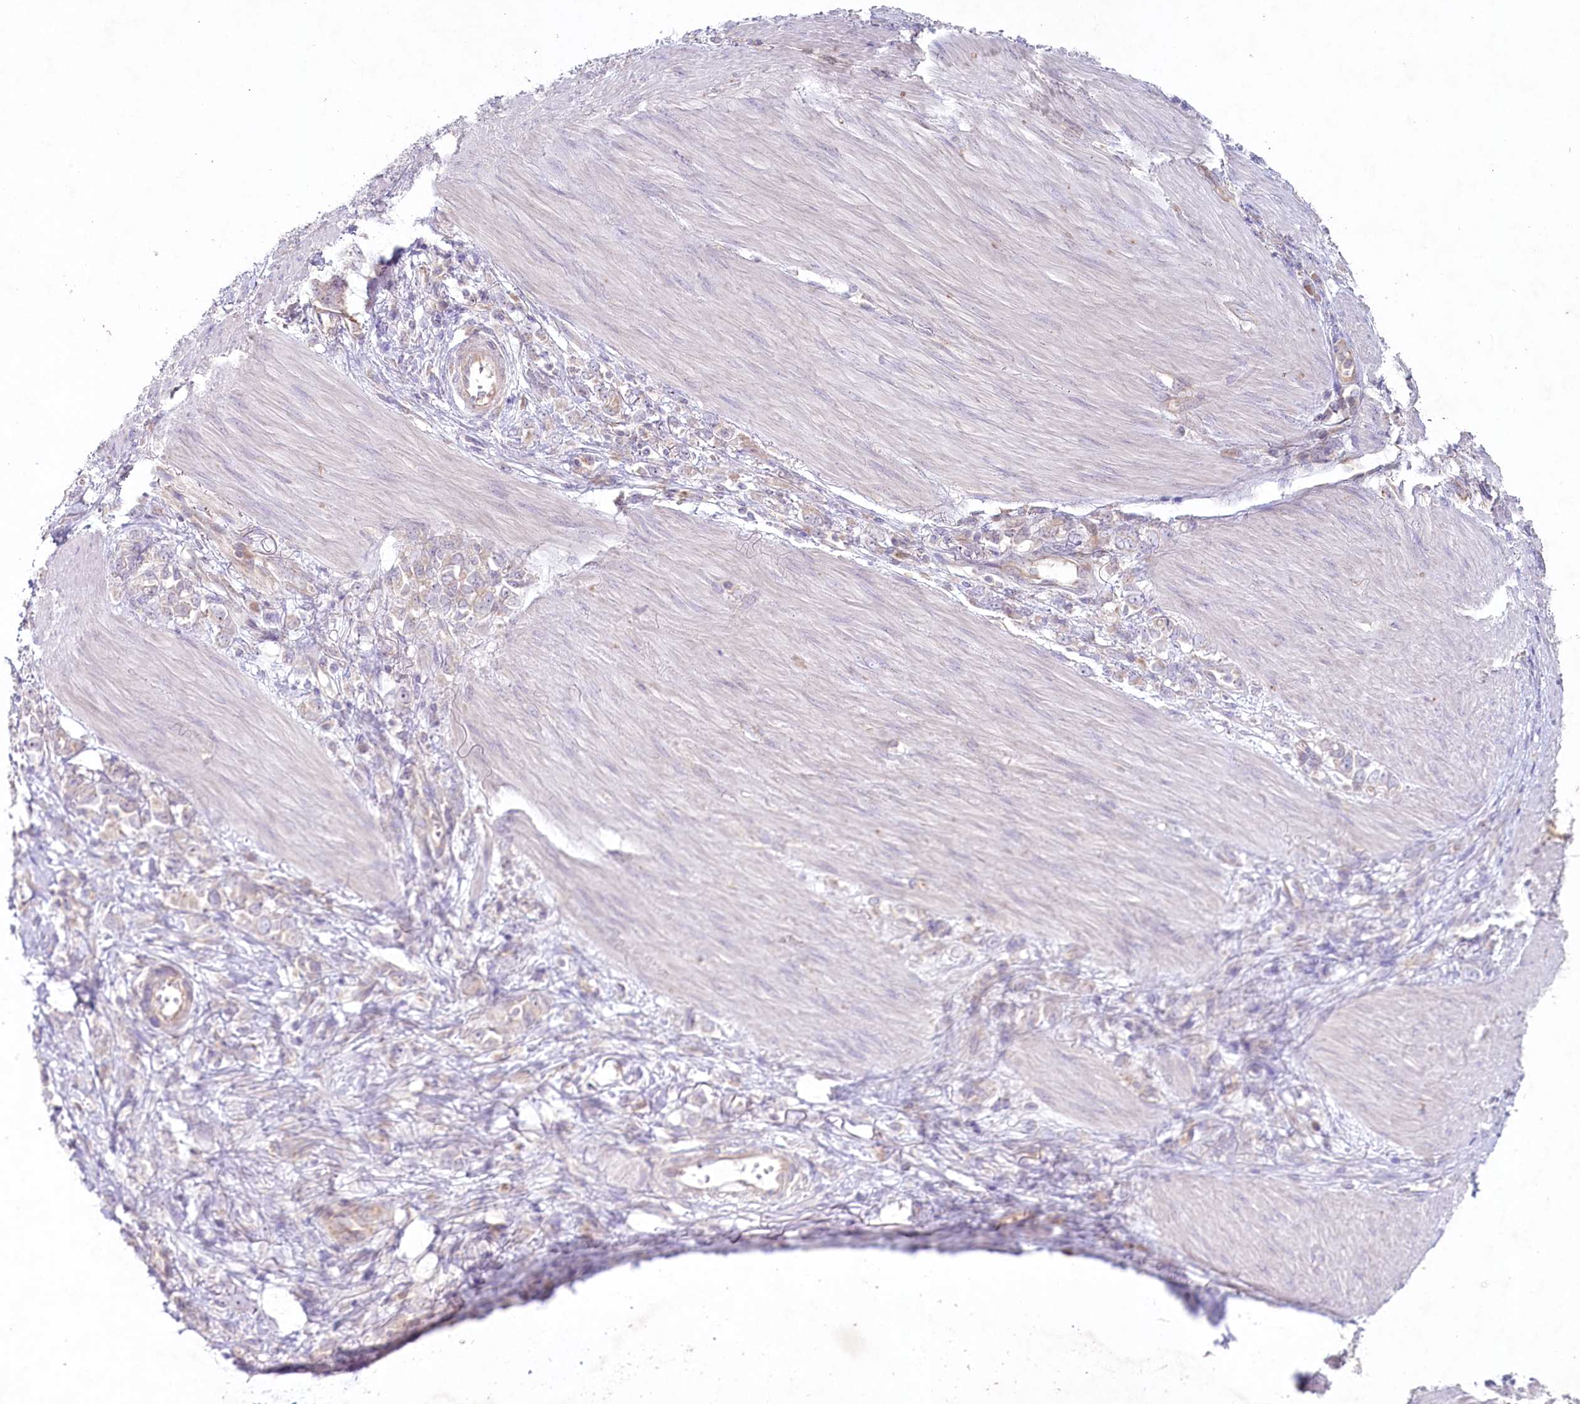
{"staining": {"intensity": "negative", "quantity": "none", "location": "none"}, "tissue": "stomach cancer", "cell_type": "Tumor cells", "image_type": "cancer", "snomed": [{"axis": "morphology", "description": "Adenocarcinoma, NOS"}, {"axis": "topography", "description": "Stomach"}], "caption": "Immunohistochemistry image of stomach adenocarcinoma stained for a protein (brown), which displays no staining in tumor cells.", "gene": "TNIP1", "patient": {"sex": "female", "age": 76}}